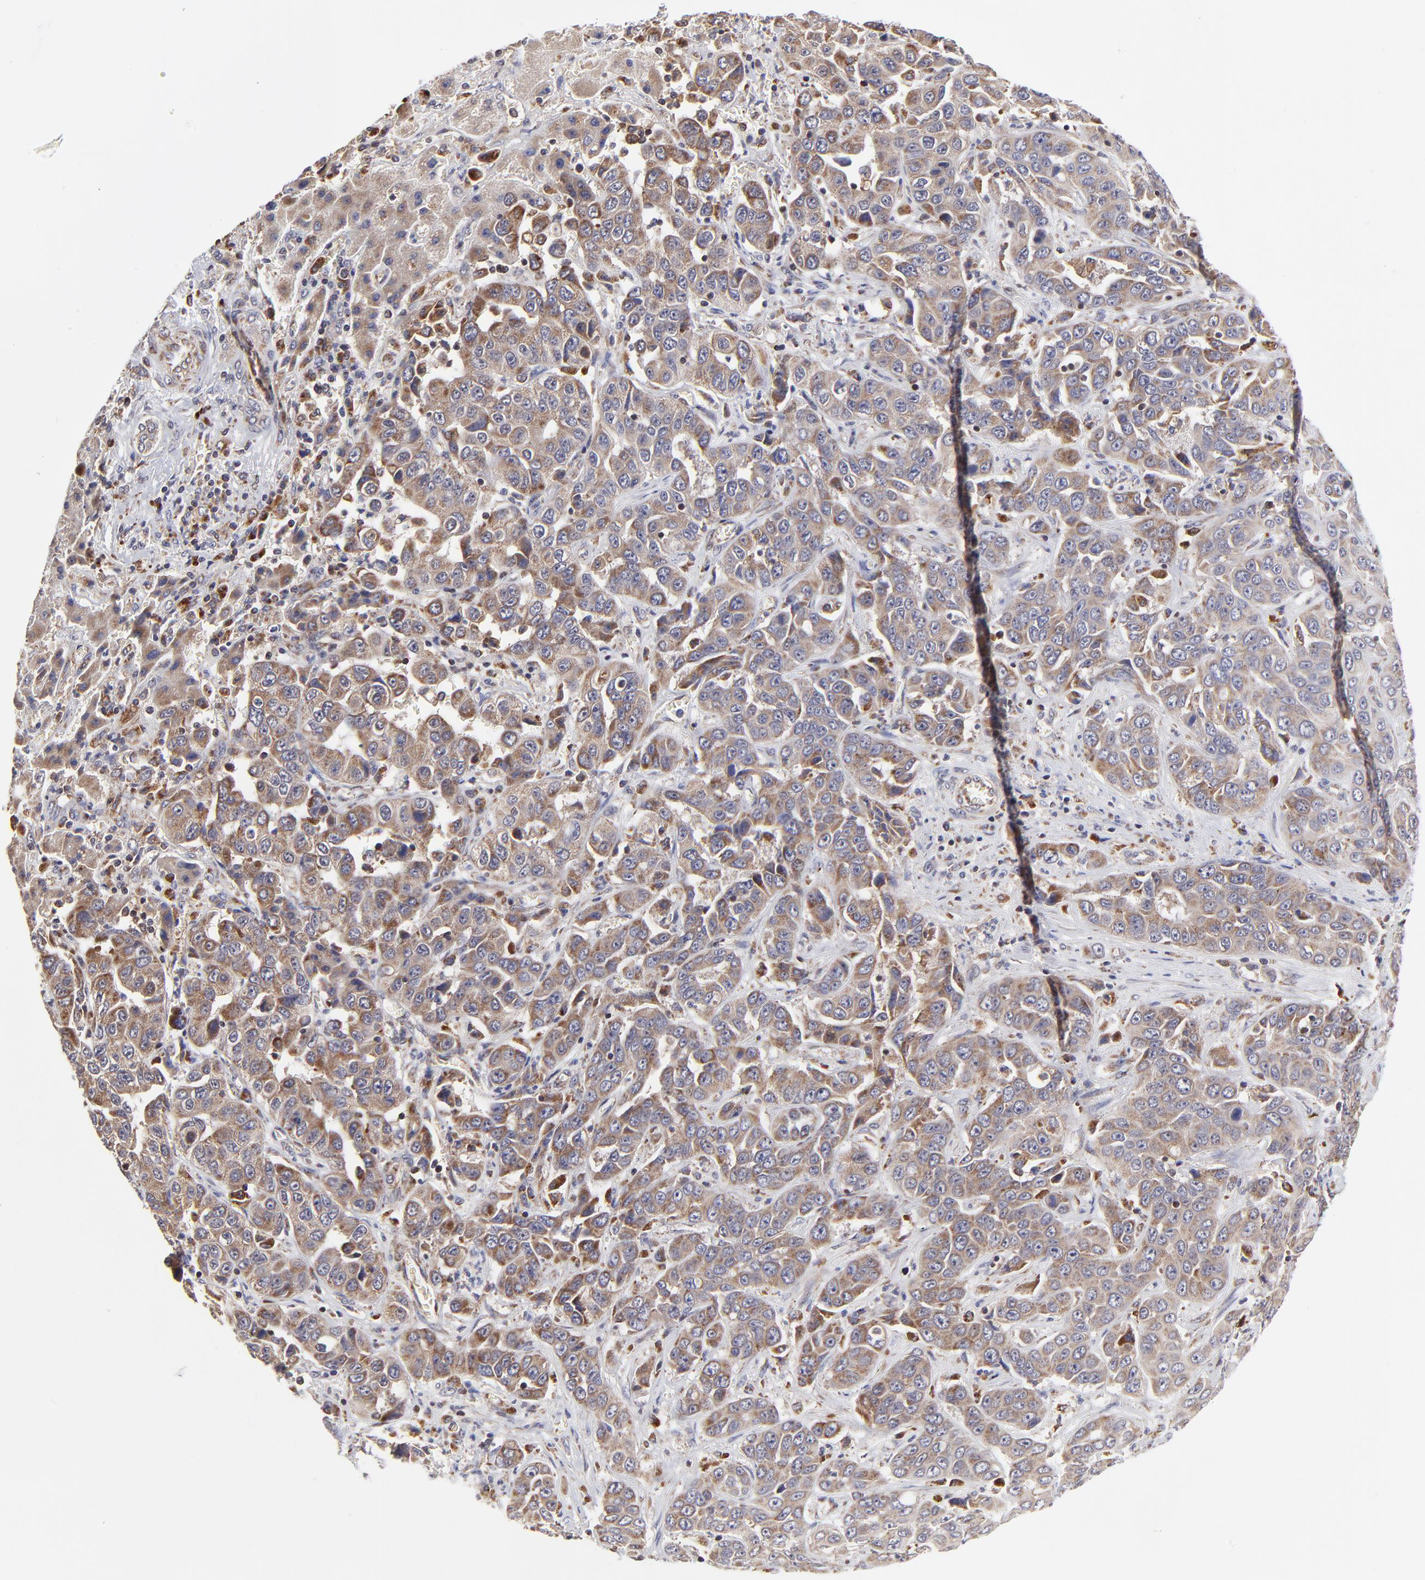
{"staining": {"intensity": "moderate", "quantity": ">75%", "location": "cytoplasmic/membranous"}, "tissue": "liver cancer", "cell_type": "Tumor cells", "image_type": "cancer", "snomed": [{"axis": "morphology", "description": "Cholangiocarcinoma"}, {"axis": "topography", "description": "Liver"}], "caption": "High-magnification brightfield microscopy of liver cancer stained with DAB (brown) and counterstained with hematoxylin (blue). tumor cells exhibit moderate cytoplasmic/membranous expression is identified in about>75% of cells.", "gene": "MAP2K7", "patient": {"sex": "female", "age": 52}}